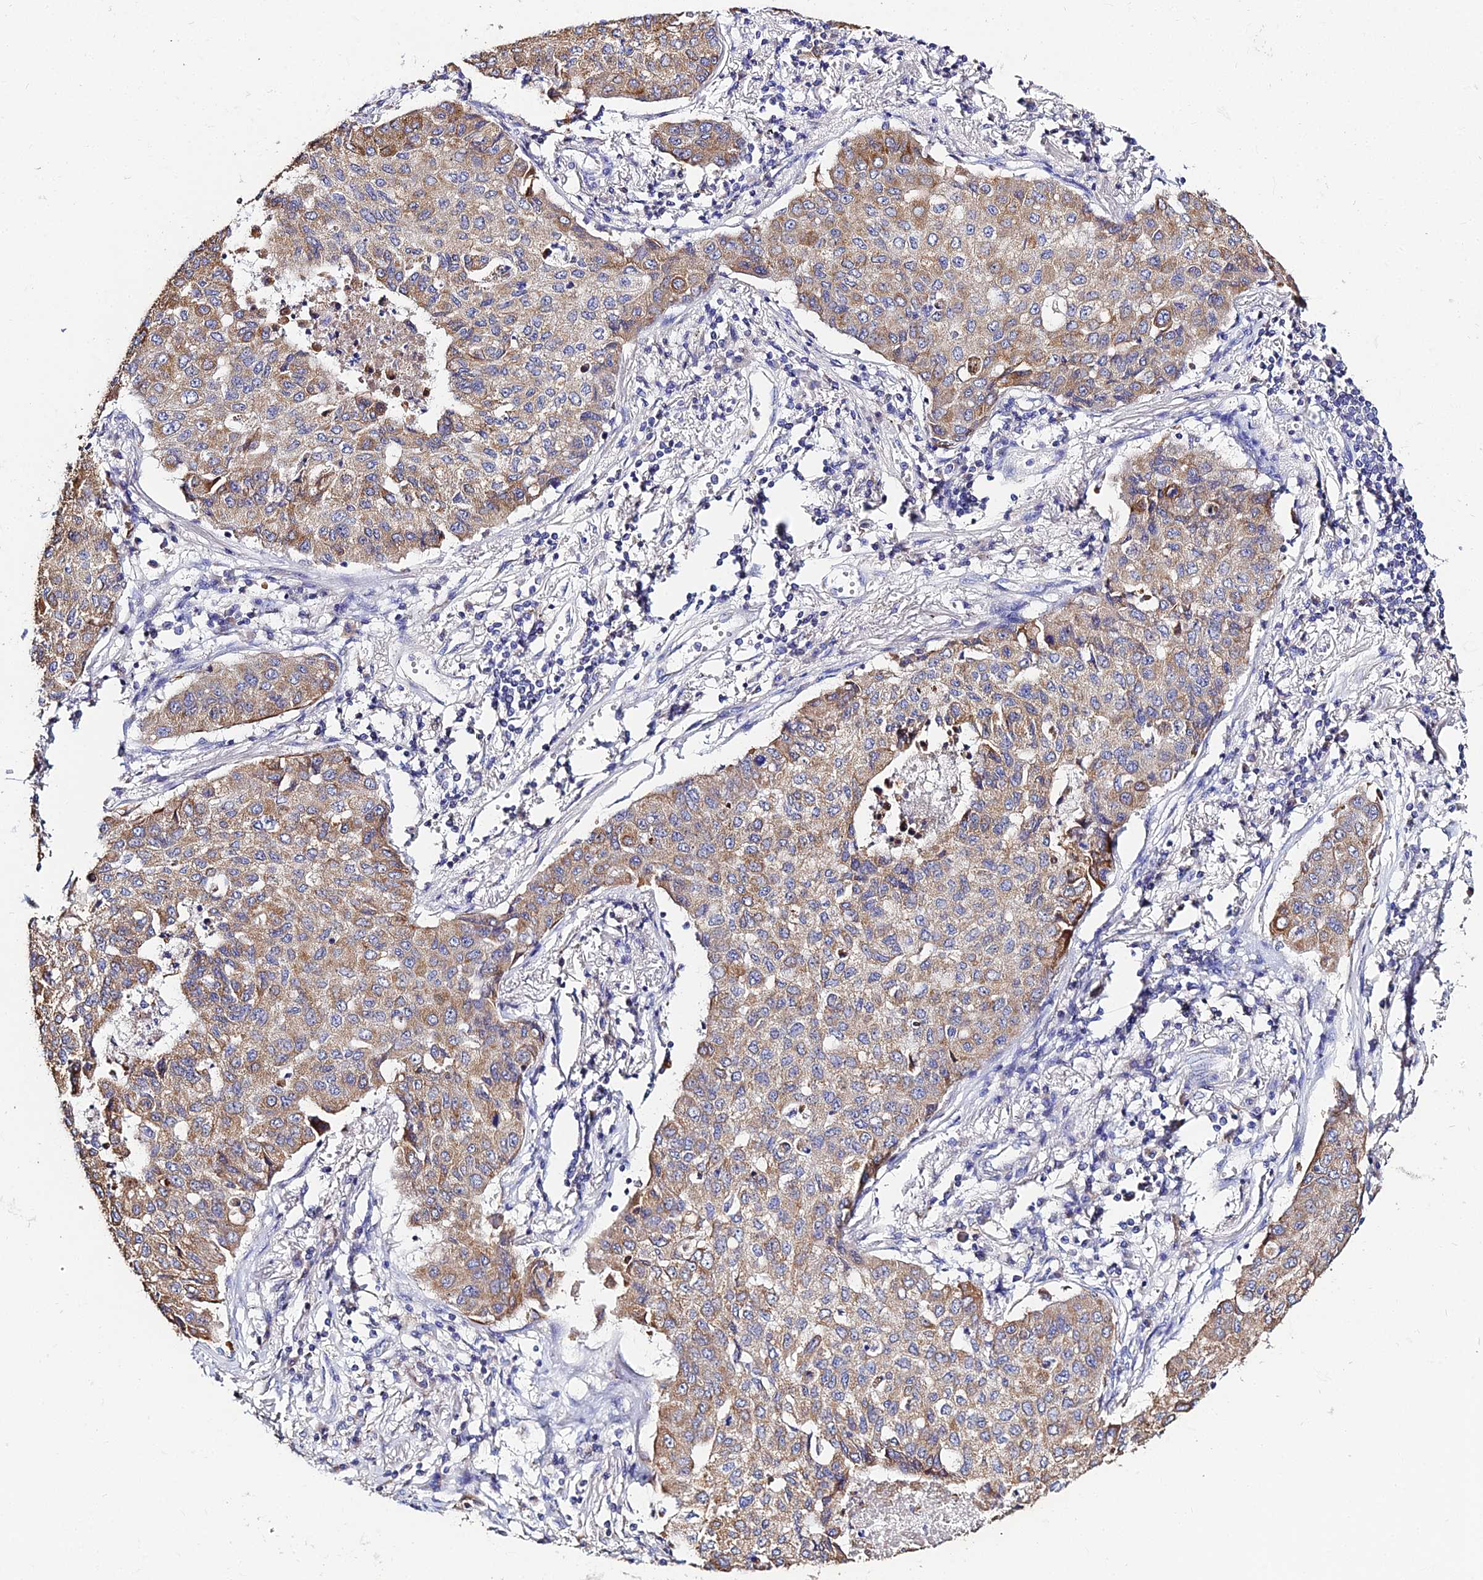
{"staining": {"intensity": "moderate", "quantity": ">75%", "location": "cytoplasmic/membranous"}, "tissue": "lung cancer", "cell_type": "Tumor cells", "image_type": "cancer", "snomed": [{"axis": "morphology", "description": "Squamous cell carcinoma, NOS"}, {"axis": "topography", "description": "Lung"}], "caption": "Immunohistochemical staining of lung cancer (squamous cell carcinoma) displays medium levels of moderate cytoplasmic/membranous expression in about >75% of tumor cells. (IHC, brightfield microscopy, high magnification).", "gene": "ZXDA", "patient": {"sex": "male", "age": 74}}